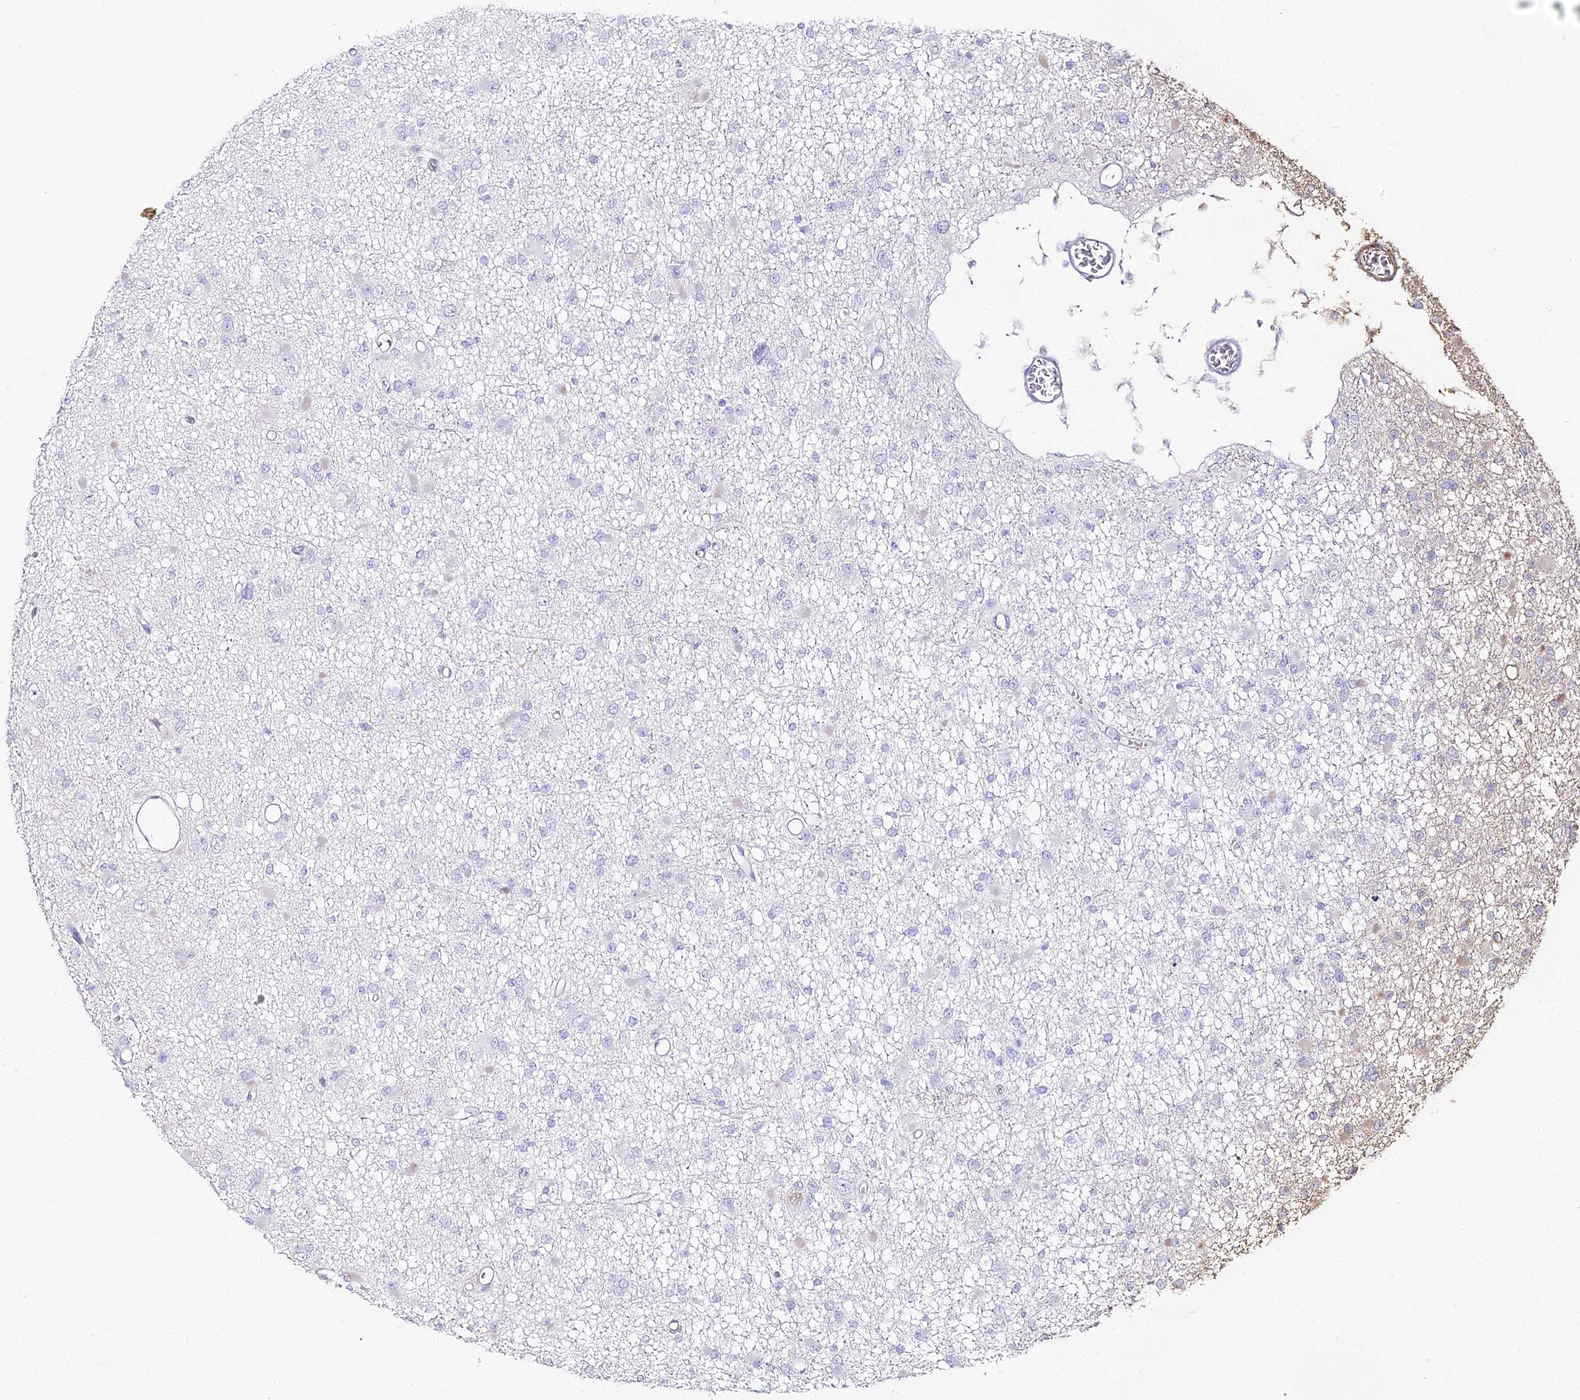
{"staining": {"intensity": "negative", "quantity": "none", "location": "none"}, "tissue": "glioma", "cell_type": "Tumor cells", "image_type": "cancer", "snomed": [{"axis": "morphology", "description": "Glioma, malignant, Low grade"}, {"axis": "topography", "description": "Brain"}], "caption": "Immunohistochemistry photomicrograph of neoplastic tissue: malignant glioma (low-grade) stained with DAB (3,3'-diaminobenzidine) reveals no significant protein staining in tumor cells.", "gene": "ALPG", "patient": {"sex": "female", "age": 22}}